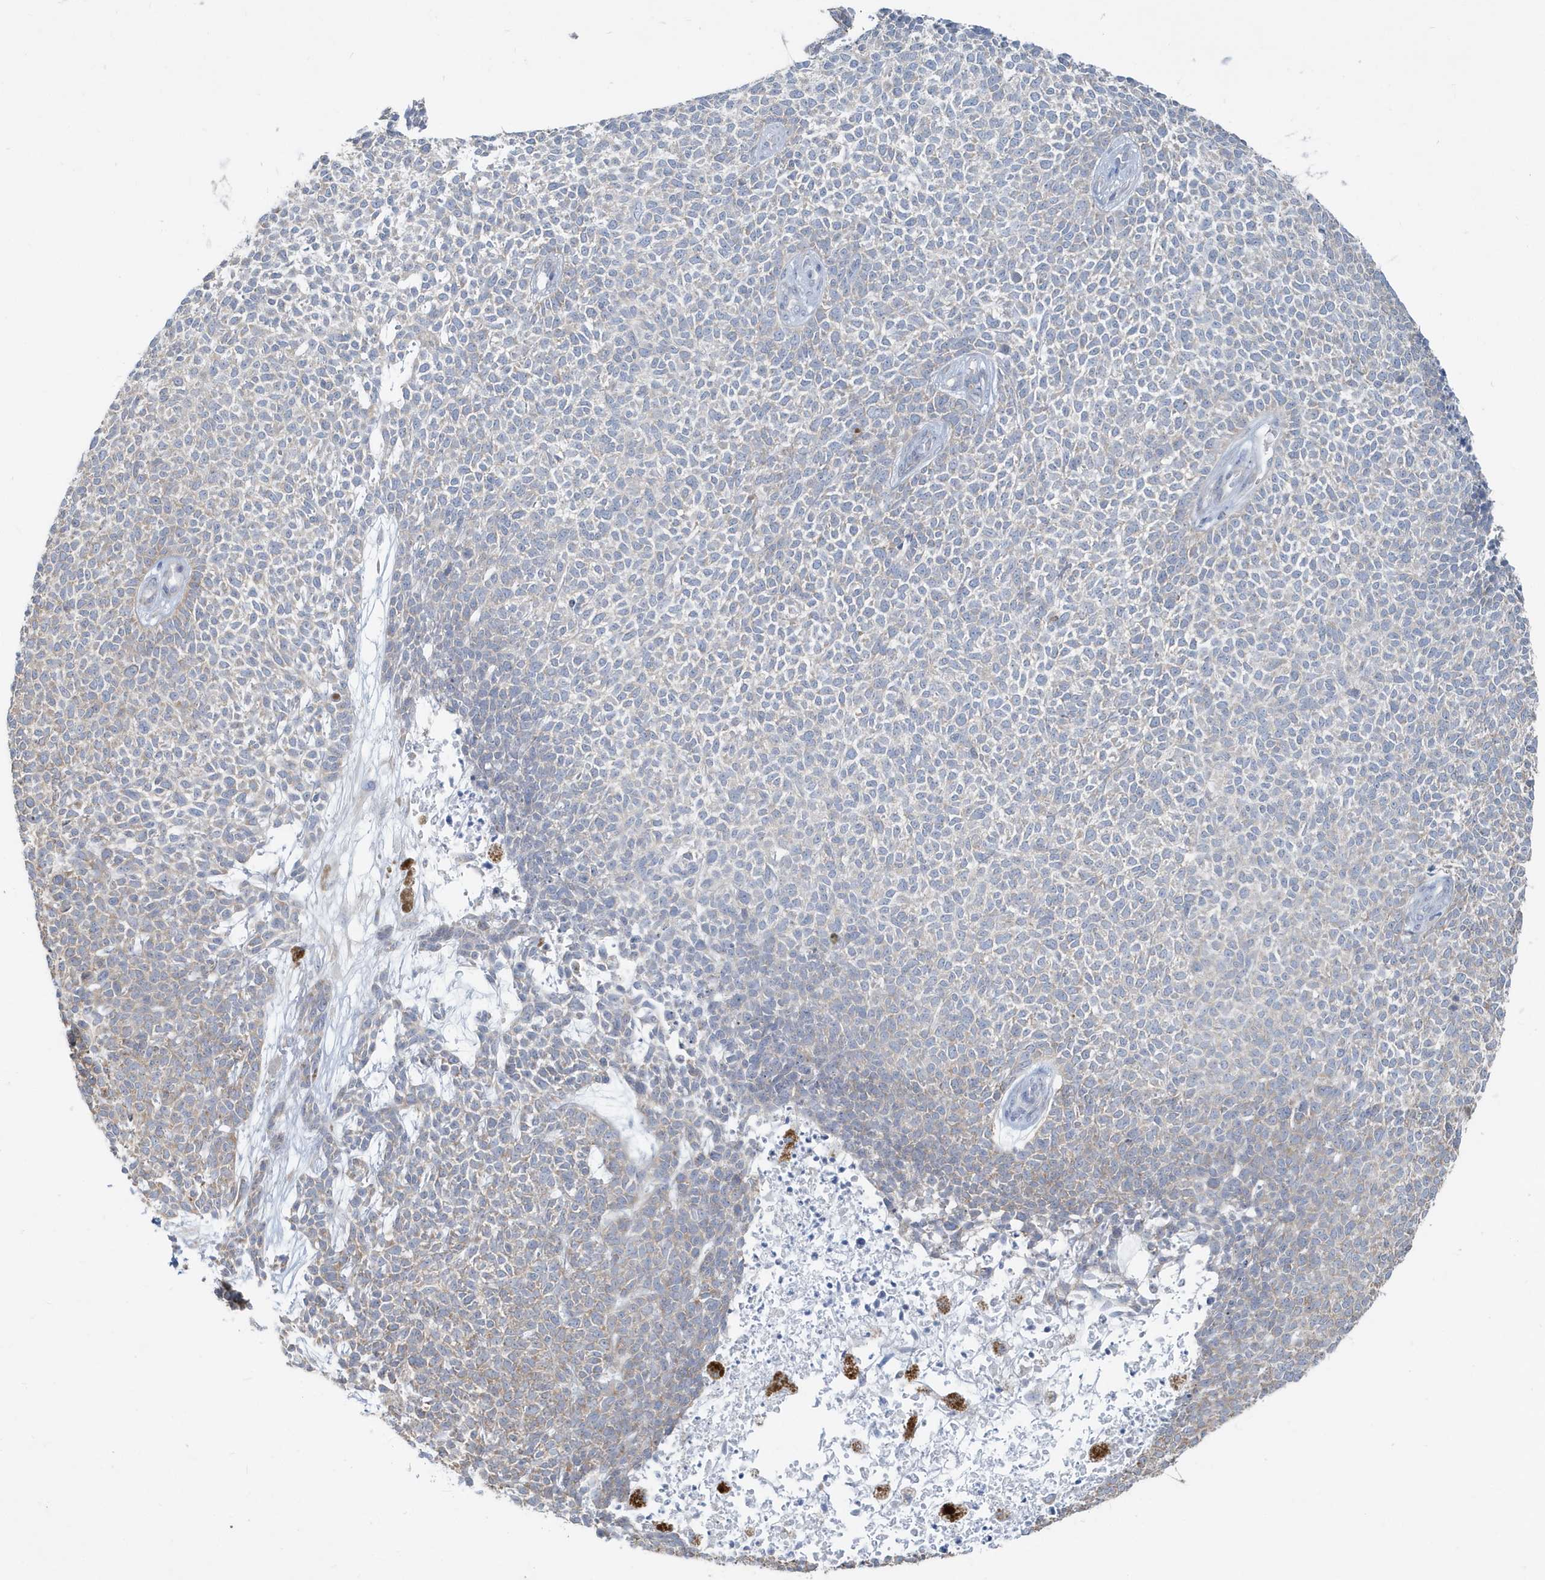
{"staining": {"intensity": "negative", "quantity": "none", "location": "none"}, "tissue": "skin cancer", "cell_type": "Tumor cells", "image_type": "cancer", "snomed": [{"axis": "morphology", "description": "Basal cell carcinoma"}, {"axis": "topography", "description": "Skin"}], "caption": "The immunohistochemistry histopathology image has no significant staining in tumor cells of skin cancer (basal cell carcinoma) tissue.", "gene": "CCNJ", "patient": {"sex": "female", "age": 84}}